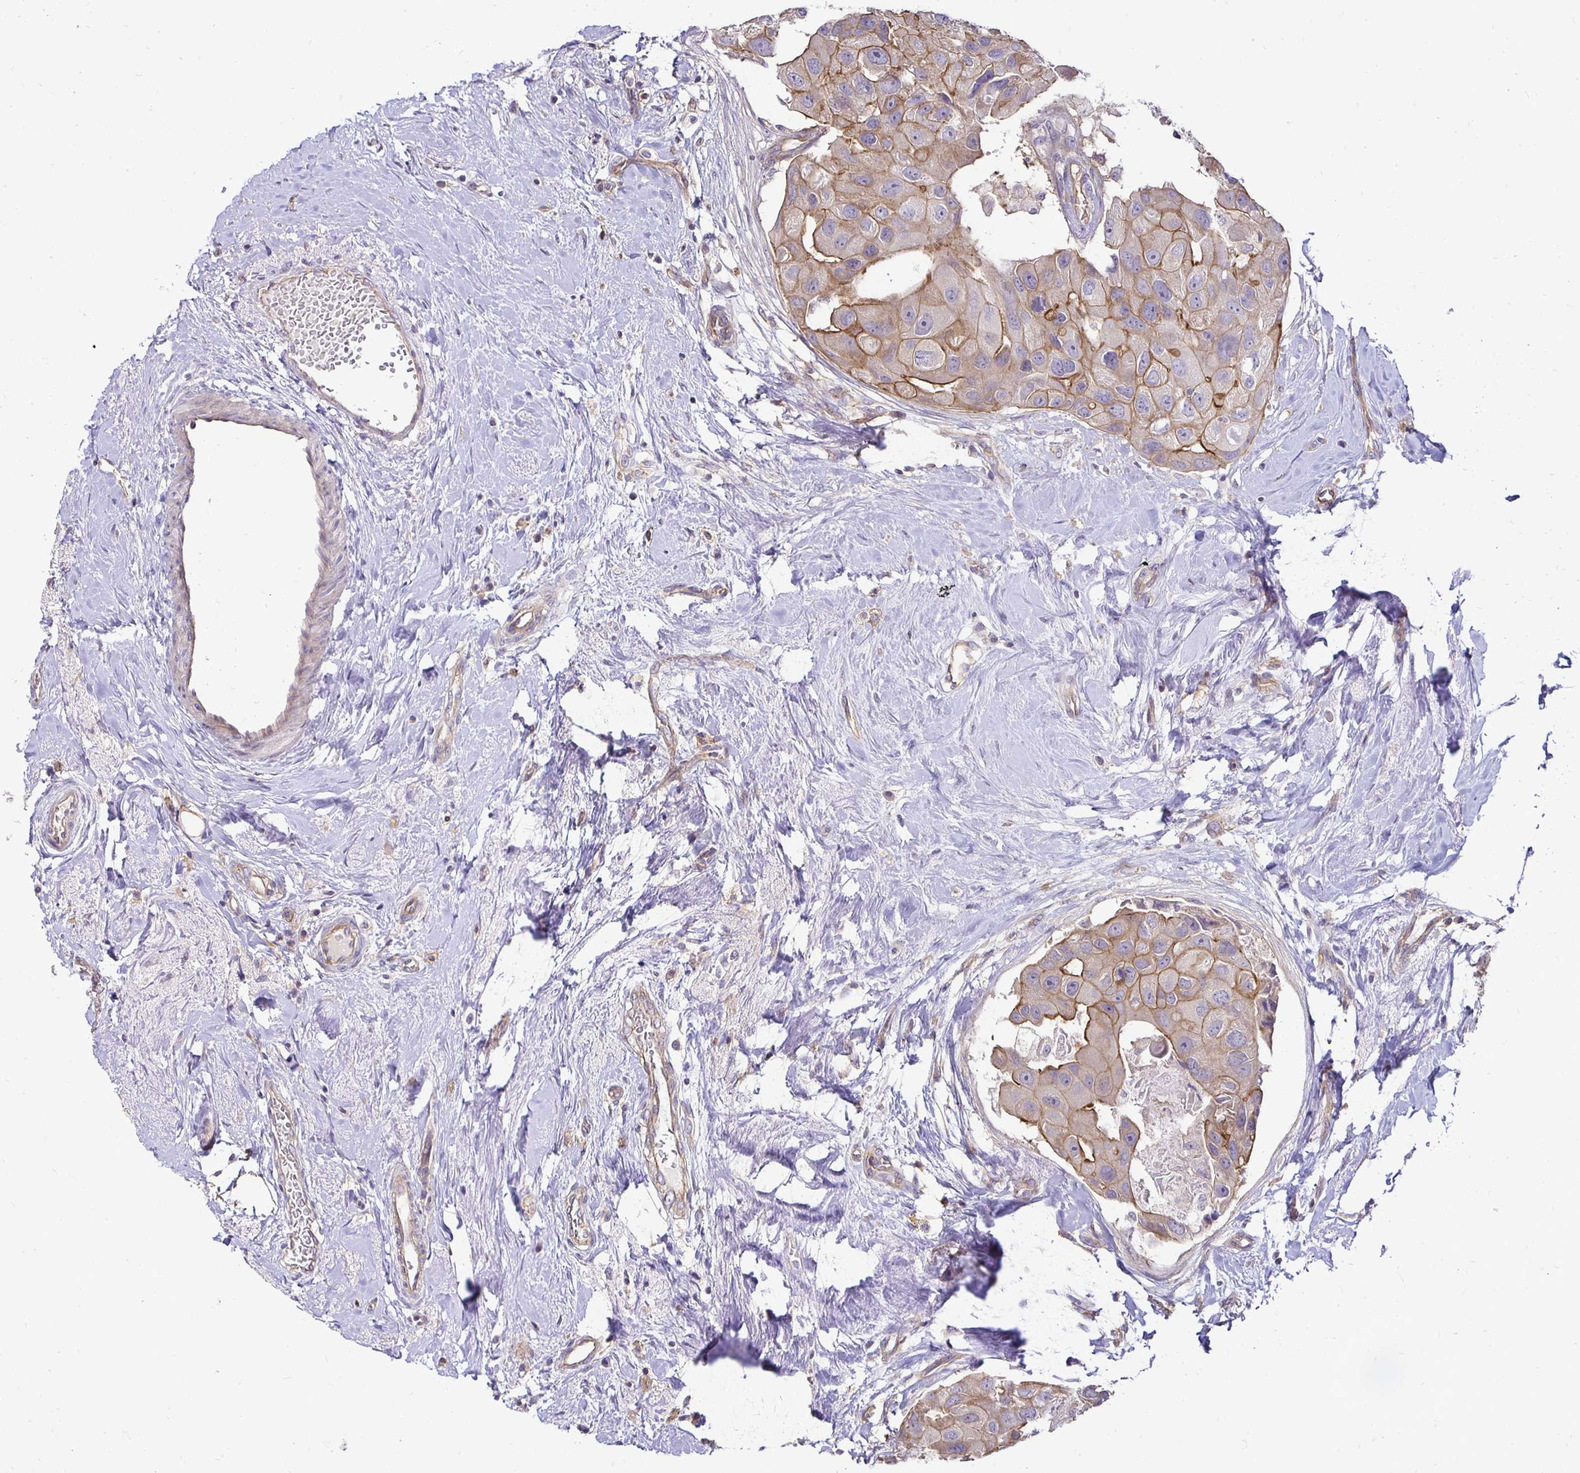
{"staining": {"intensity": "moderate", "quantity": "25%-75%", "location": "cytoplasmic/membranous"}, "tissue": "breast cancer", "cell_type": "Tumor cells", "image_type": "cancer", "snomed": [{"axis": "morphology", "description": "Duct carcinoma"}, {"axis": "topography", "description": "Breast"}], "caption": "Intraductal carcinoma (breast) was stained to show a protein in brown. There is medium levels of moderate cytoplasmic/membranous expression in about 25%-75% of tumor cells. The staining is performed using DAB brown chromogen to label protein expression. The nuclei are counter-stained blue using hematoxylin.", "gene": "SLC9A1", "patient": {"sex": "female", "age": 43}}